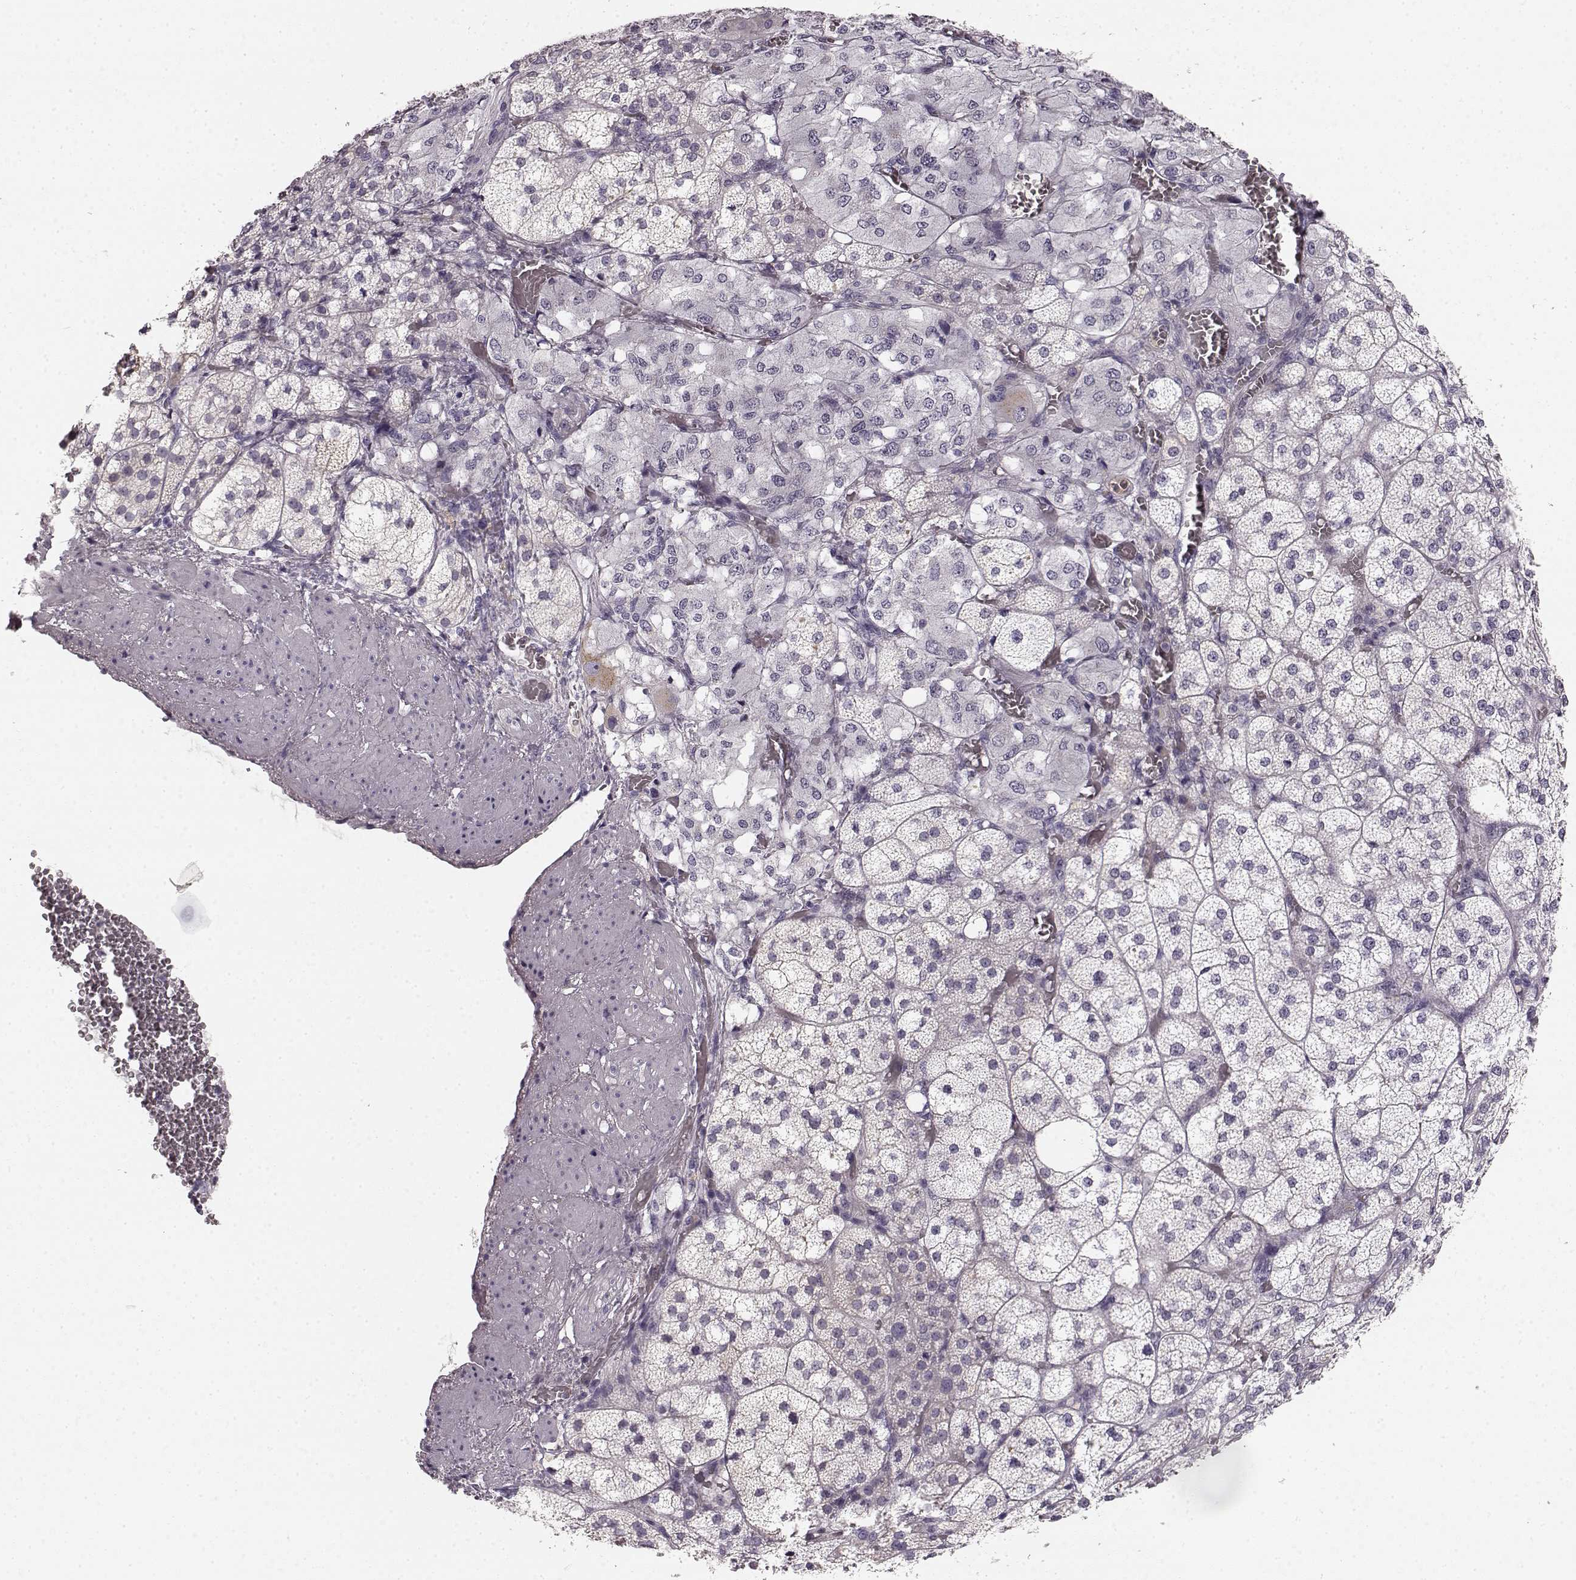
{"staining": {"intensity": "negative", "quantity": "none", "location": "none"}, "tissue": "adrenal gland", "cell_type": "Glandular cells", "image_type": "normal", "snomed": [{"axis": "morphology", "description": "Normal tissue, NOS"}, {"axis": "topography", "description": "Adrenal gland"}], "caption": "Immunohistochemistry (IHC) image of benign adrenal gland stained for a protein (brown), which displays no positivity in glandular cells. (Stains: DAB (3,3'-diaminobenzidine) immunohistochemistry with hematoxylin counter stain, Microscopy: brightfield microscopy at high magnification).", "gene": "KIAA0319", "patient": {"sex": "female", "age": 60}}